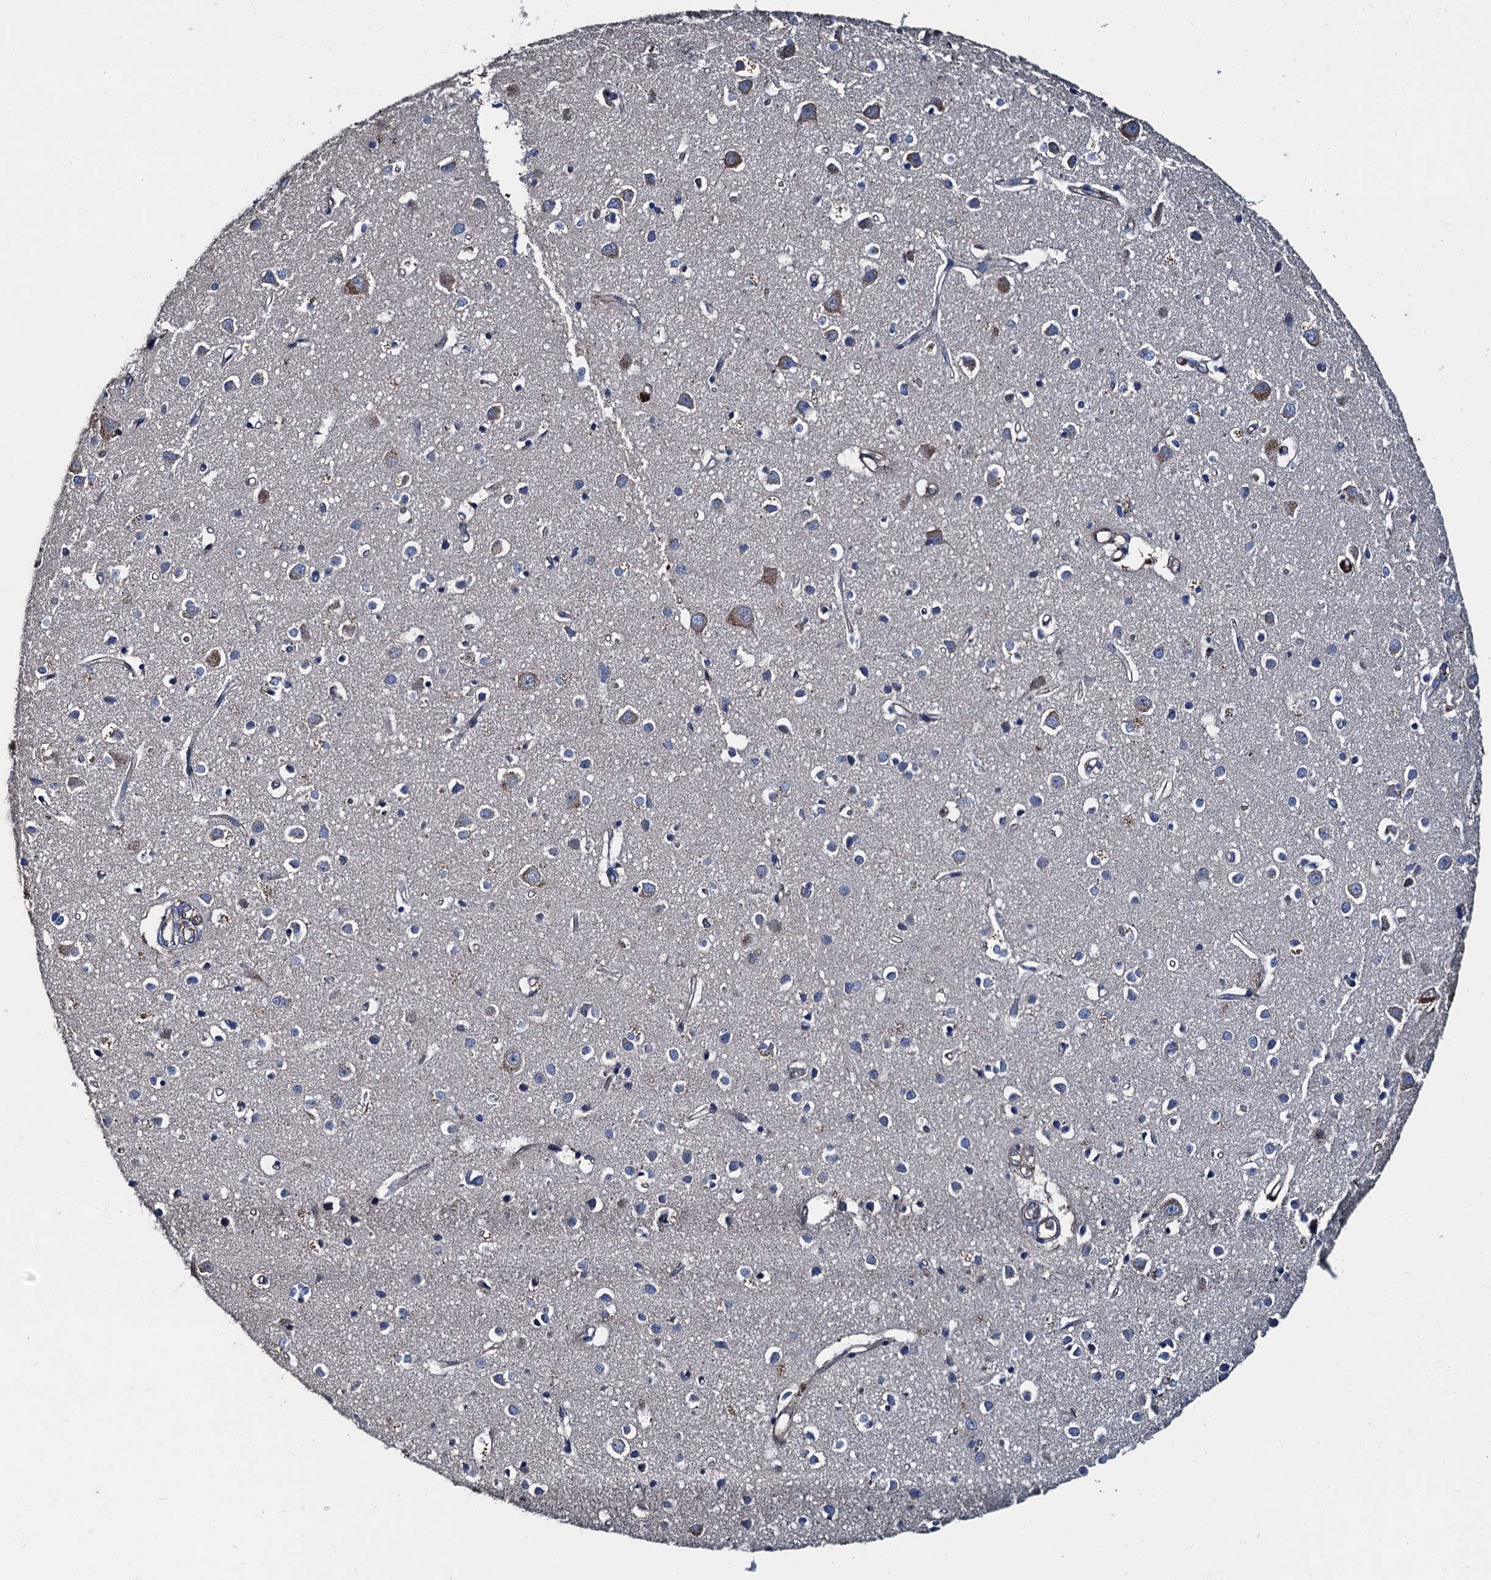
{"staining": {"intensity": "negative", "quantity": "none", "location": "none"}, "tissue": "cerebral cortex", "cell_type": "Endothelial cells", "image_type": "normal", "snomed": [{"axis": "morphology", "description": "Normal tissue, NOS"}, {"axis": "topography", "description": "Cerebral cortex"}], "caption": "The immunohistochemistry micrograph has no significant expression in endothelial cells of cerebral cortex.", "gene": "NGRN", "patient": {"sex": "female", "age": 64}}